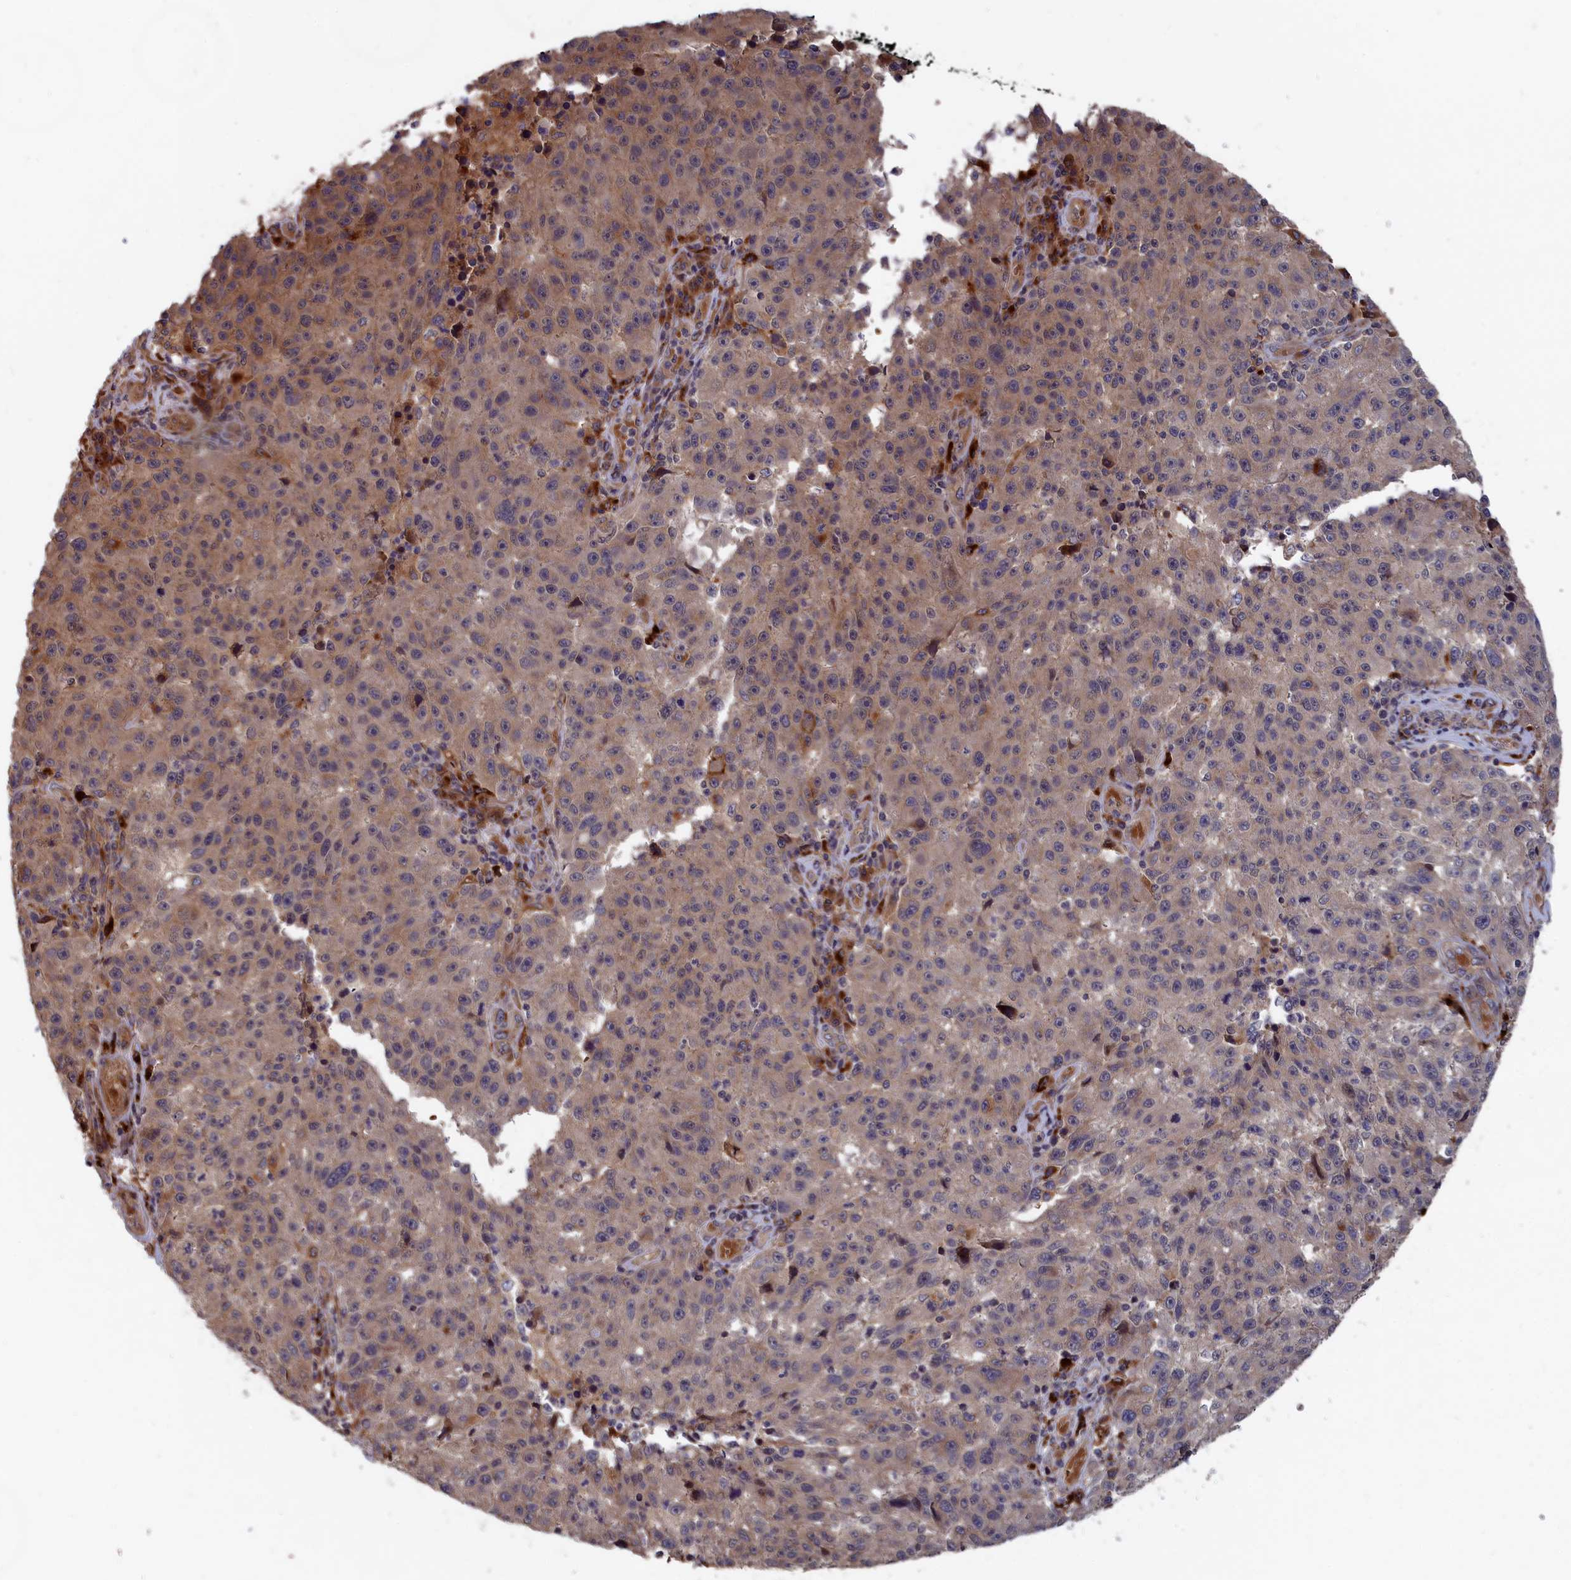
{"staining": {"intensity": "weak", "quantity": "25%-75%", "location": "cytoplasmic/membranous"}, "tissue": "melanoma", "cell_type": "Tumor cells", "image_type": "cancer", "snomed": [{"axis": "morphology", "description": "Malignant melanoma, NOS"}, {"axis": "topography", "description": "Skin"}], "caption": "Melanoma tissue shows weak cytoplasmic/membranous positivity in about 25%-75% of tumor cells, visualized by immunohistochemistry. (DAB (3,3'-diaminobenzidine) IHC, brown staining for protein, blue staining for nuclei).", "gene": "TRAPPC2L", "patient": {"sex": "male", "age": 53}}